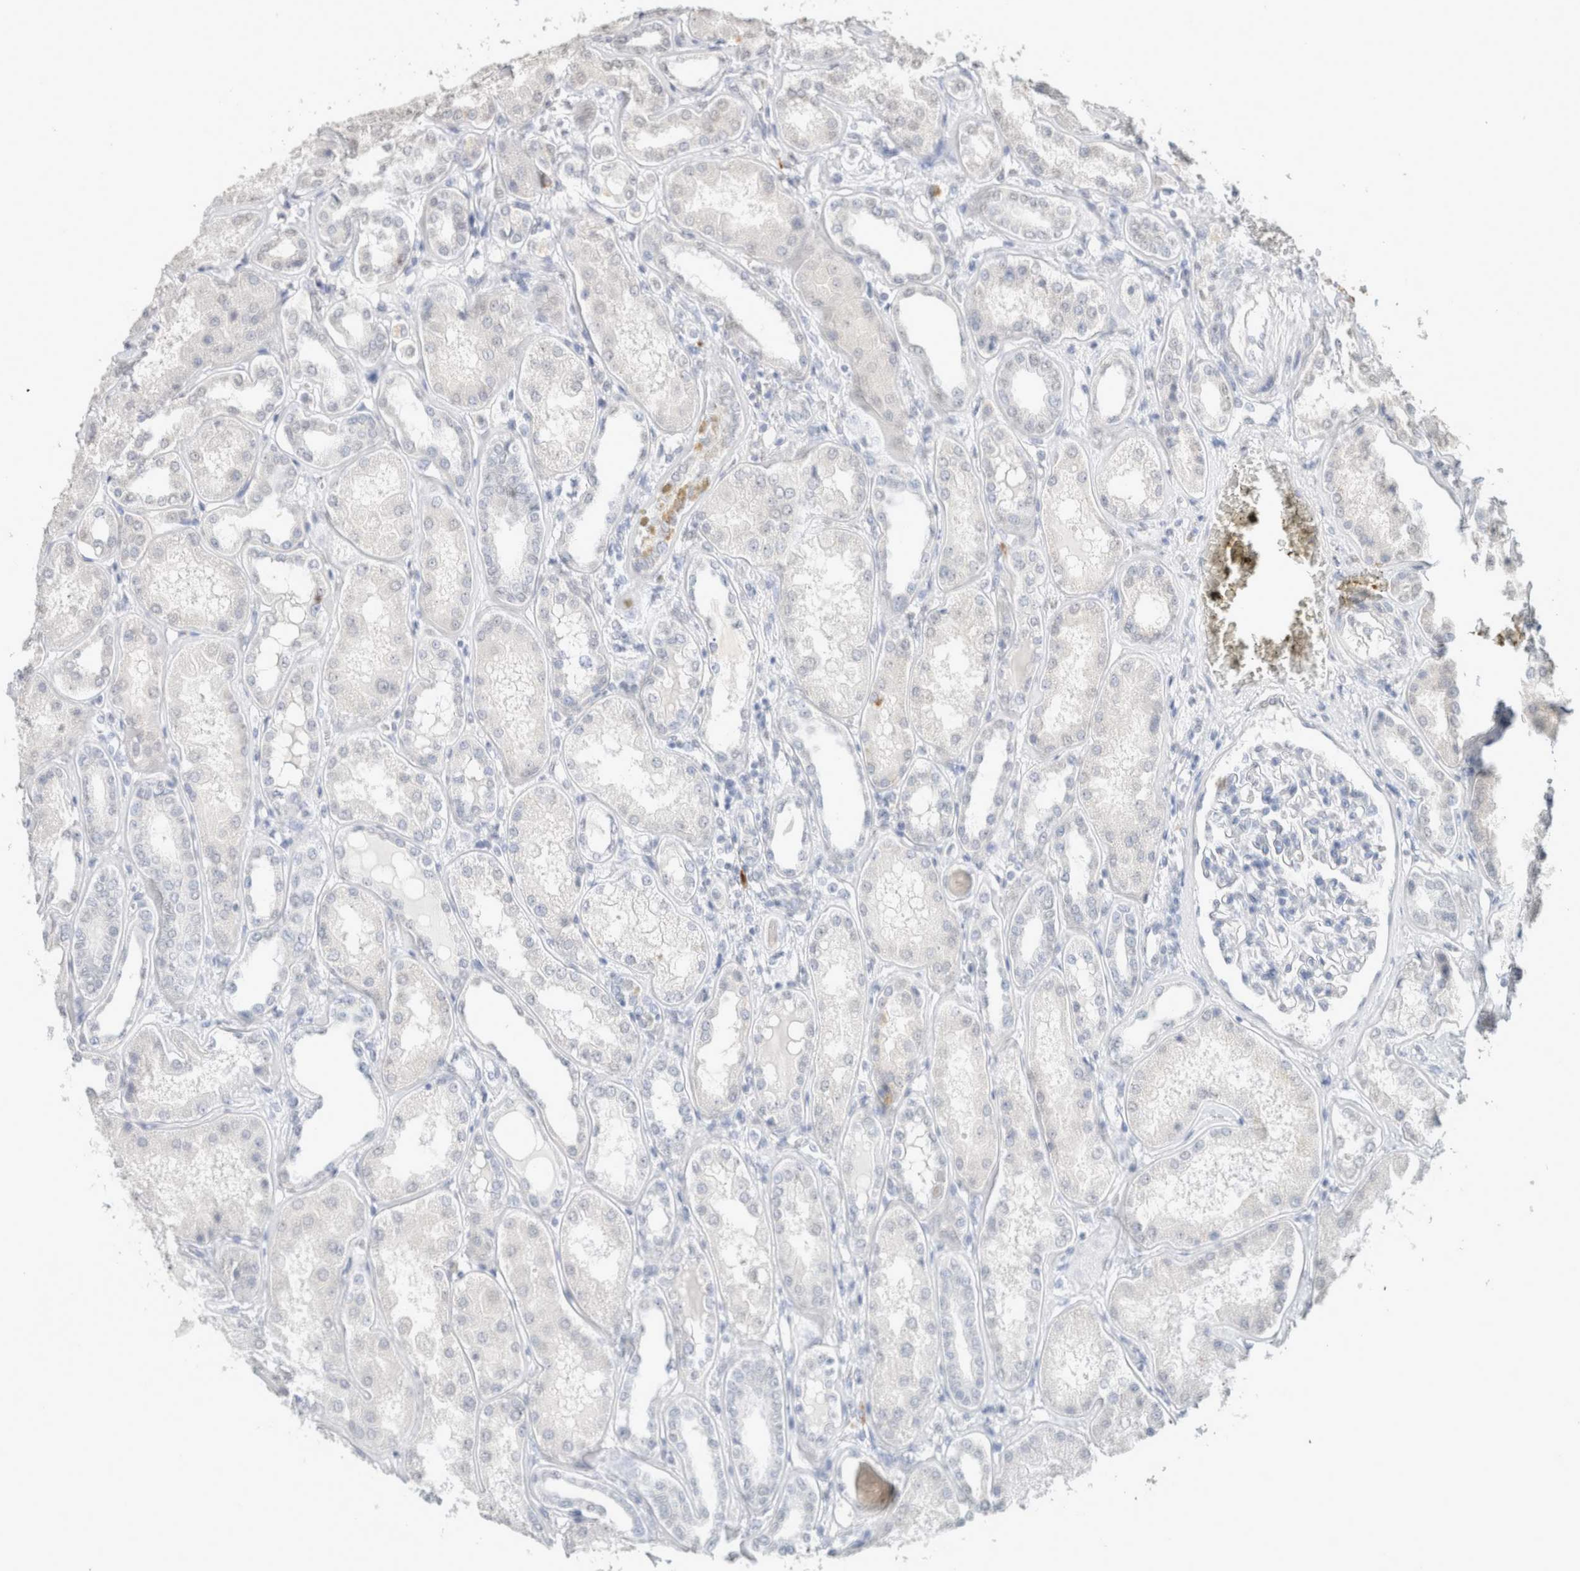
{"staining": {"intensity": "negative", "quantity": "none", "location": "none"}, "tissue": "kidney", "cell_type": "Cells in glomeruli", "image_type": "normal", "snomed": [{"axis": "morphology", "description": "Normal tissue, NOS"}, {"axis": "topography", "description": "Kidney"}], "caption": "Immunohistochemical staining of normal human kidney exhibits no significant staining in cells in glomeruli. The staining was performed using DAB (3,3'-diaminobenzidine) to visualize the protein expression in brown, while the nuclei were stained in blue with hematoxylin (Magnification: 20x).", "gene": "CD80", "patient": {"sex": "female", "age": 56}}